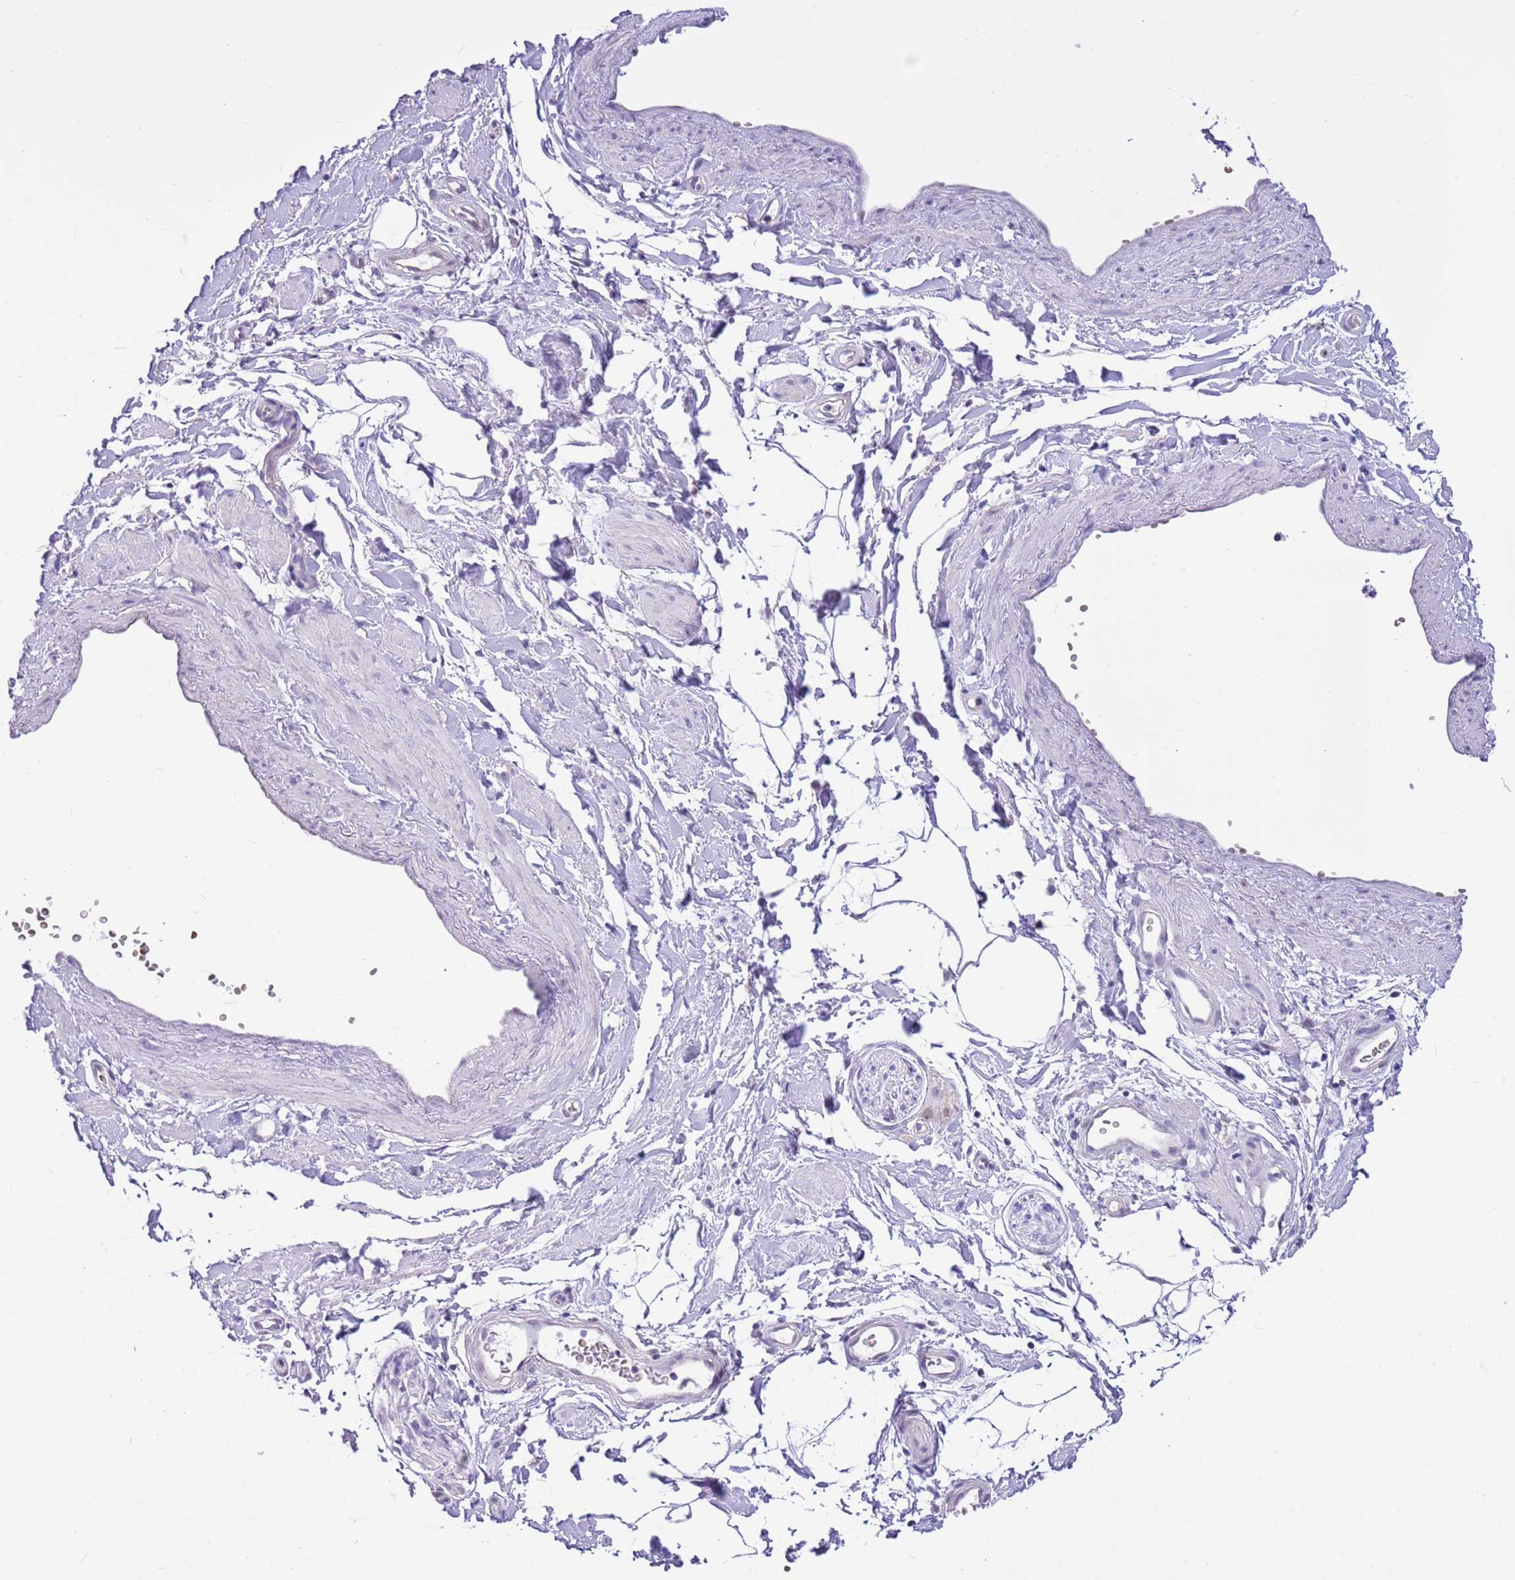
{"staining": {"intensity": "negative", "quantity": "none", "location": "none"}, "tissue": "adipose tissue", "cell_type": "Adipocytes", "image_type": "normal", "snomed": [{"axis": "morphology", "description": "Normal tissue, NOS"}, {"axis": "topography", "description": "Soft tissue"}, {"axis": "topography", "description": "Adipose tissue"}, {"axis": "topography", "description": "Vascular tissue"}, {"axis": "topography", "description": "Peripheral nerve tissue"}], "caption": "The photomicrograph demonstrates no significant staining in adipocytes of adipose tissue. (Stains: DAB (3,3'-diaminobenzidine) IHC with hematoxylin counter stain, Microscopy: brightfield microscopy at high magnification).", "gene": "DDI2", "patient": {"sex": "male", "age": 74}}